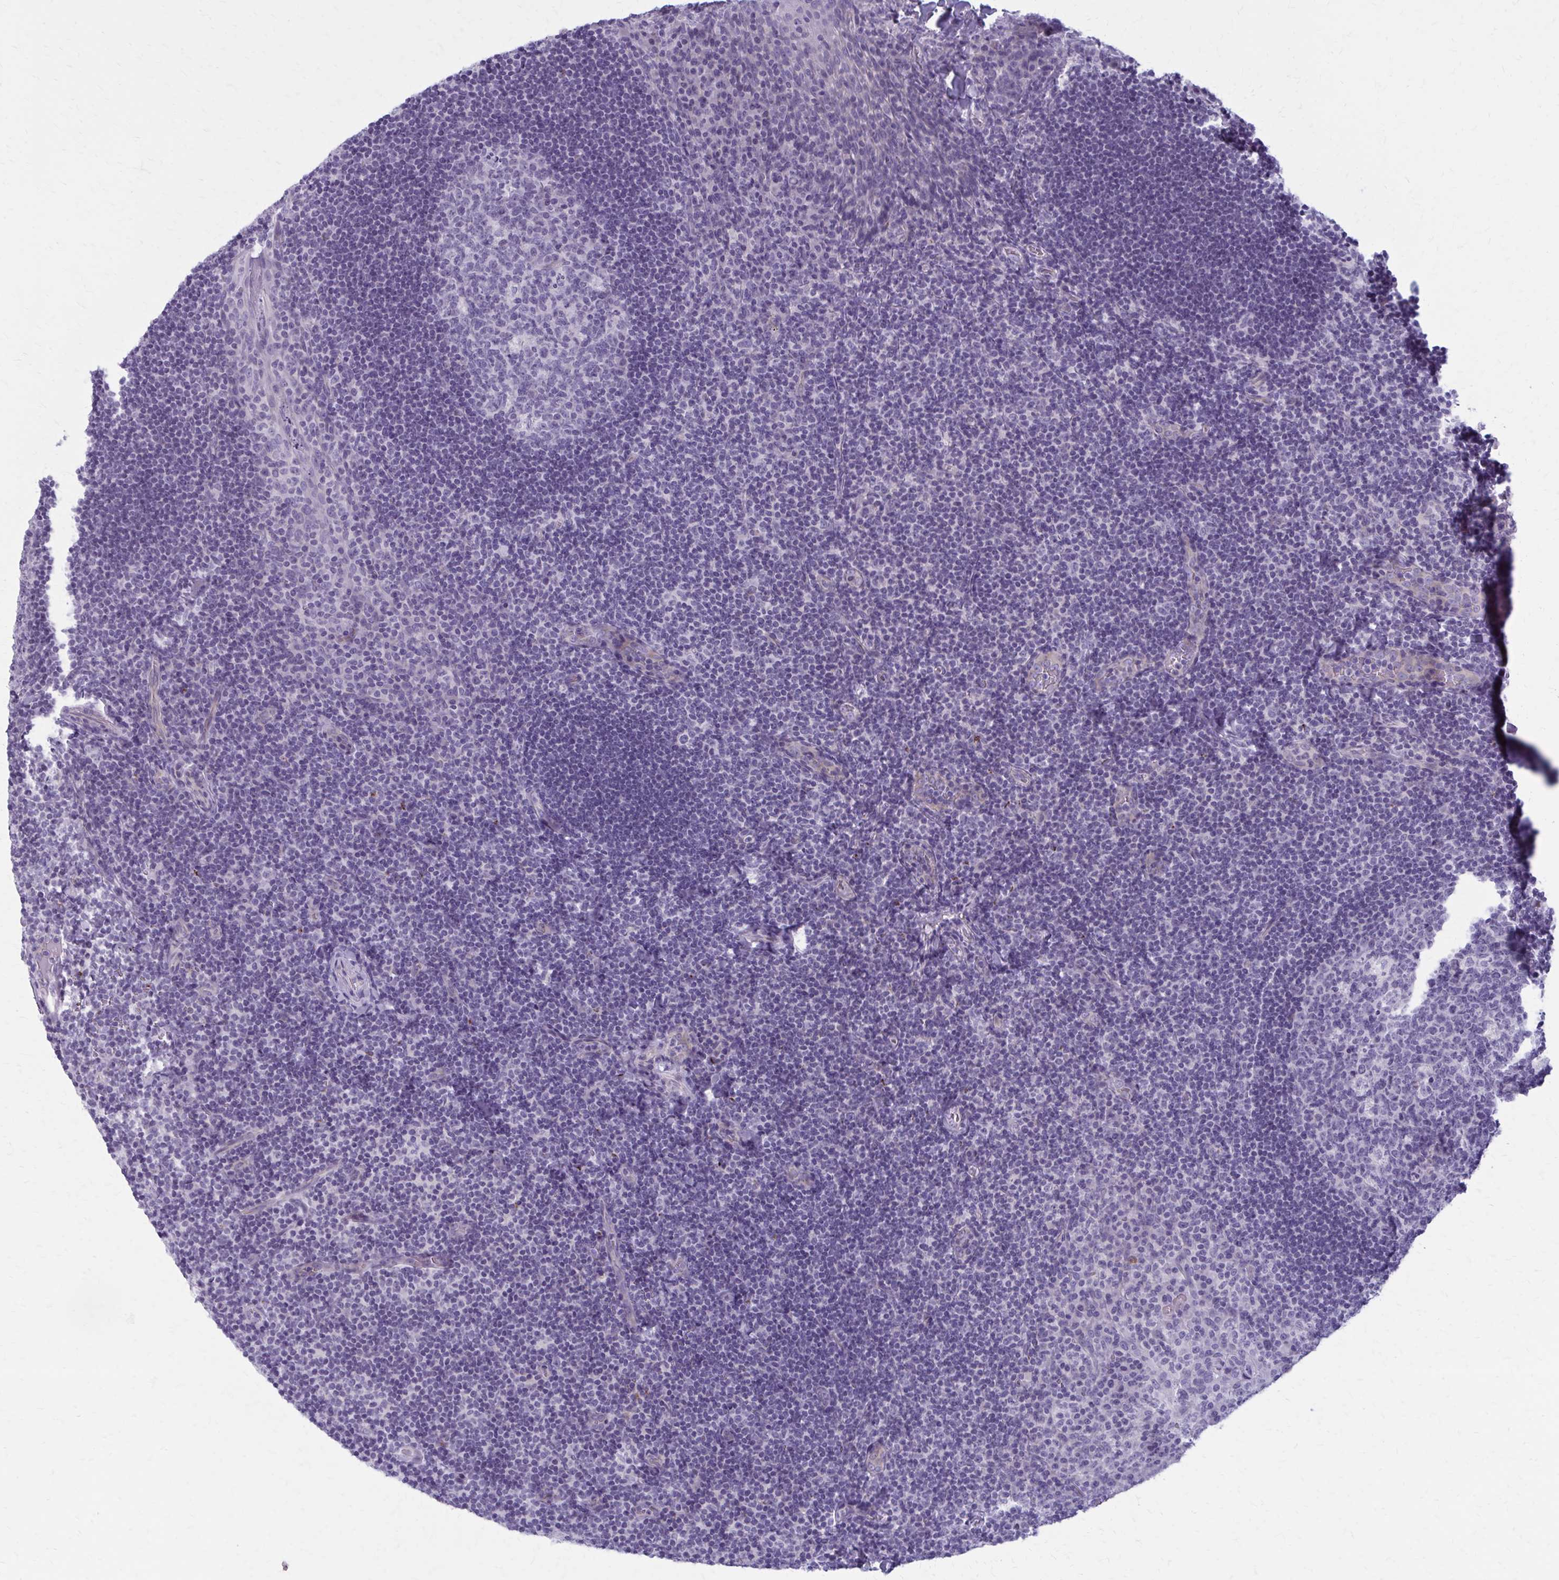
{"staining": {"intensity": "negative", "quantity": "none", "location": "none"}, "tissue": "tonsil", "cell_type": "Germinal center cells", "image_type": "normal", "snomed": [{"axis": "morphology", "description": "Normal tissue, NOS"}, {"axis": "topography", "description": "Tonsil"}], "caption": "Germinal center cells show no significant expression in normal tonsil.", "gene": "CASQ2", "patient": {"sex": "male", "age": 17}}